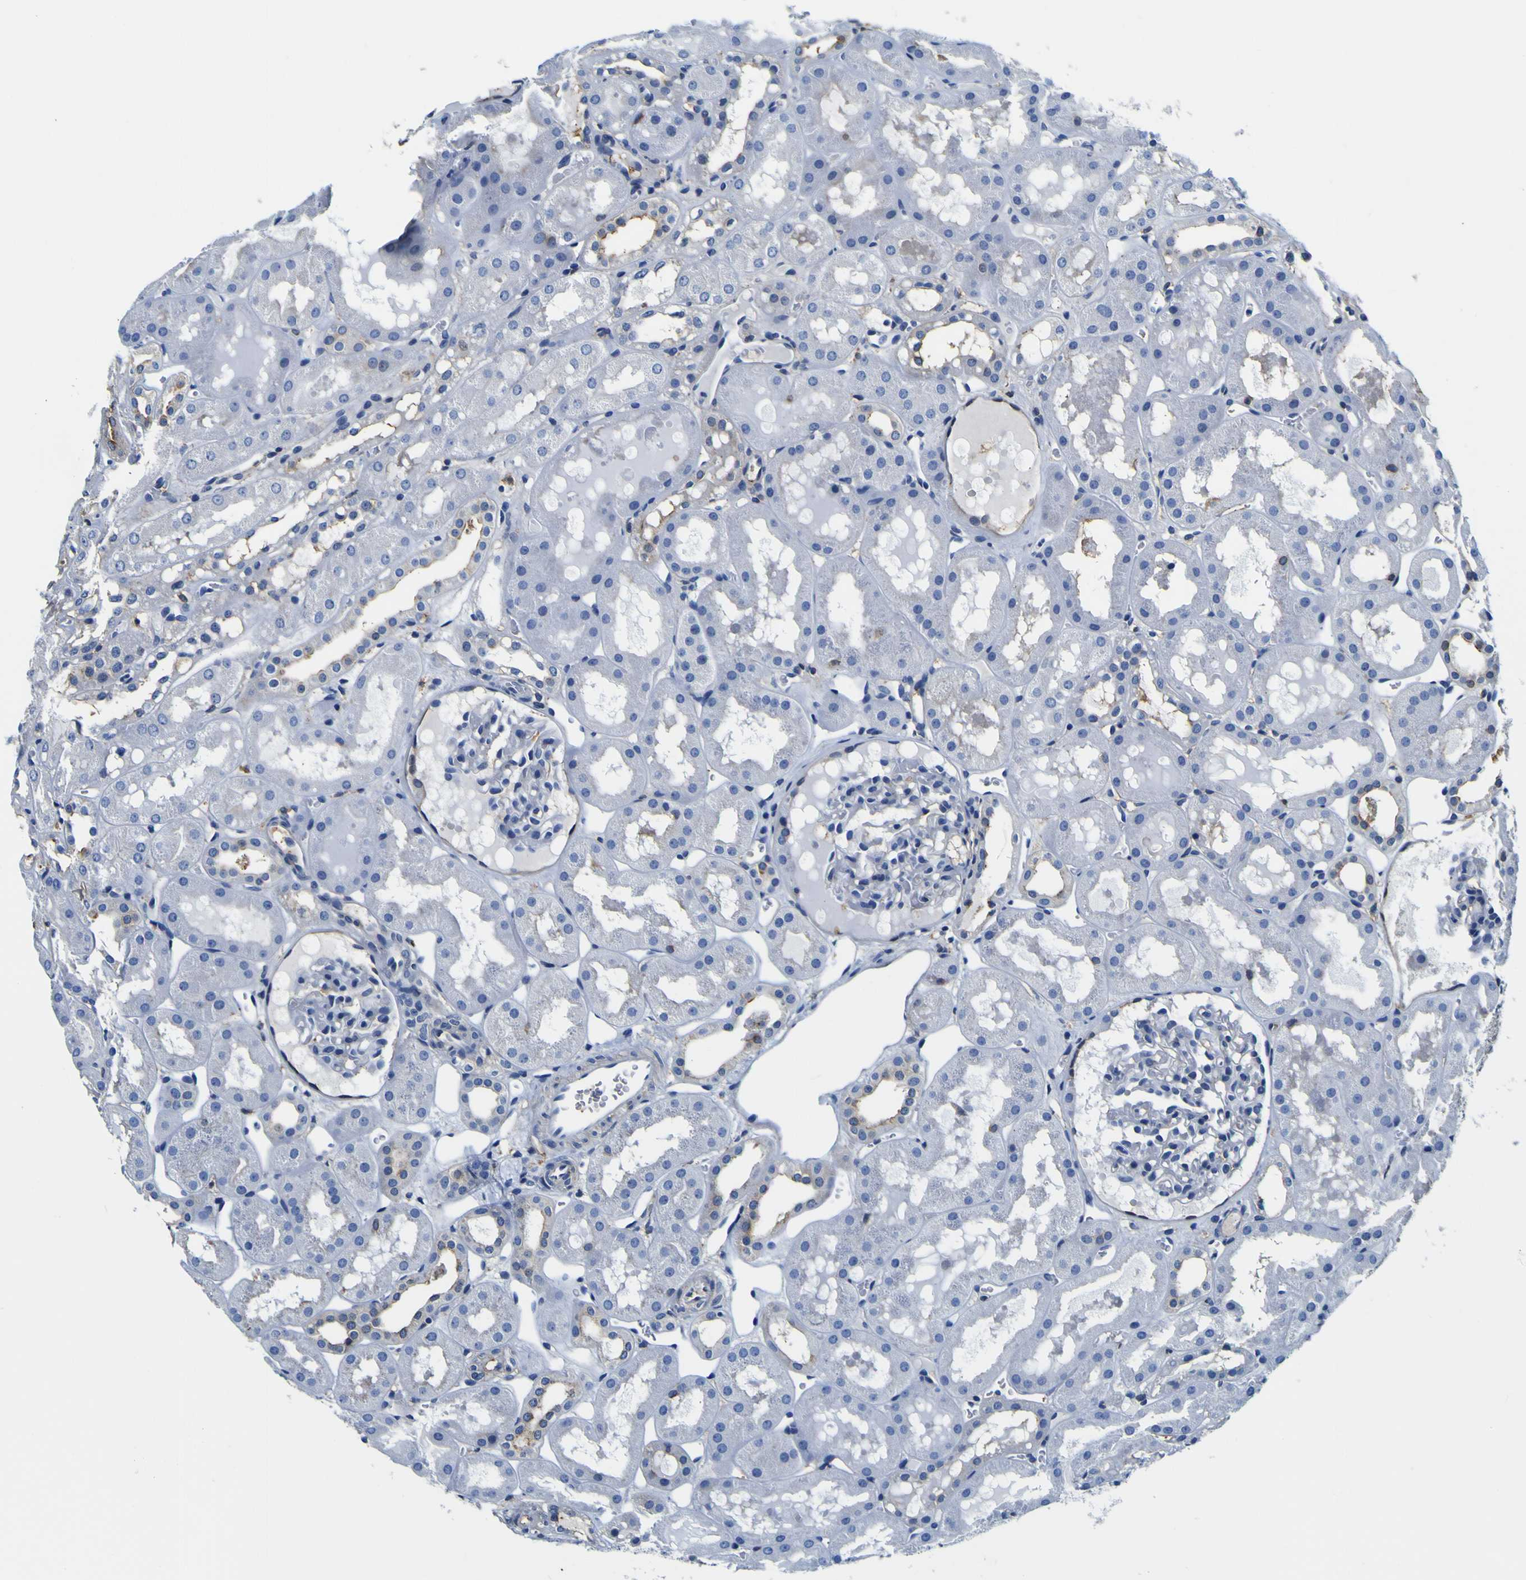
{"staining": {"intensity": "moderate", "quantity": "<25%", "location": "cytoplasmic/membranous"}, "tissue": "kidney", "cell_type": "Cells in glomeruli", "image_type": "normal", "snomed": [{"axis": "morphology", "description": "Normal tissue, NOS"}, {"axis": "topography", "description": "Kidney"}, {"axis": "topography", "description": "Urinary bladder"}], "caption": "Immunohistochemical staining of unremarkable human kidney reveals <25% levels of moderate cytoplasmic/membranous protein staining in approximately <25% of cells in glomeruli. (DAB (3,3'-diaminobenzidine) IHC with brightfield microscopy, high magnification).", "gene": "PXDN", "patient": {"sex": "male", "age": 16}}